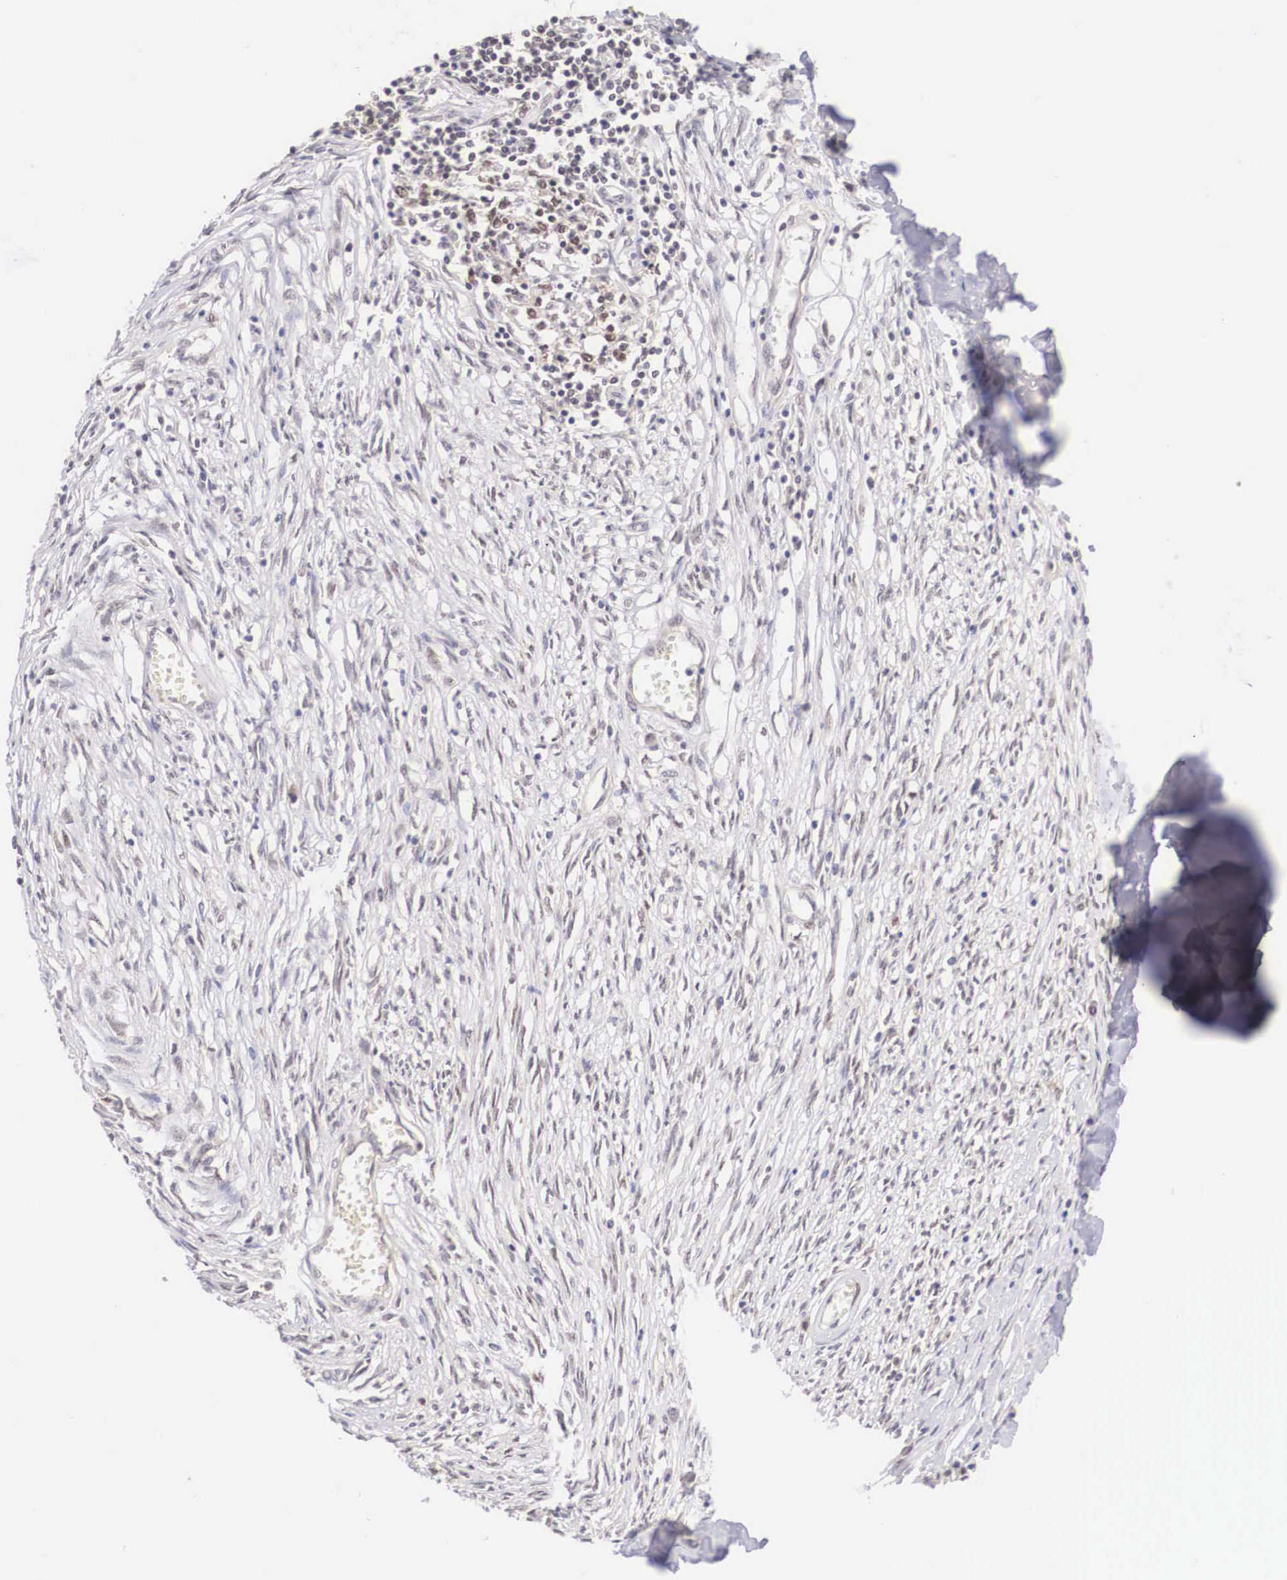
{"staining": {"intensity": "moderate", "quantity": ">75%", "location": "nuclear"}, "tissue": "adipose tissue", "cell_type": "Adipocytes", "image_type": "normal", "snomed": [{"axis": "morphology", "description": "Normal tissue, NOS"}, {"axis": "morphology", "description": "Sarcoma, NOS"}, {"axis": "topography", "description": "Skin"}, {"axis": "topography", "description": "Soft tissue"}], "caption": "A medium amount of moderate nuclear staining is seen in about >75% of adipocytes in benign adipose tissue.", "gene": "ZNF275", "patient": {"sex": "female", "age": 51}}